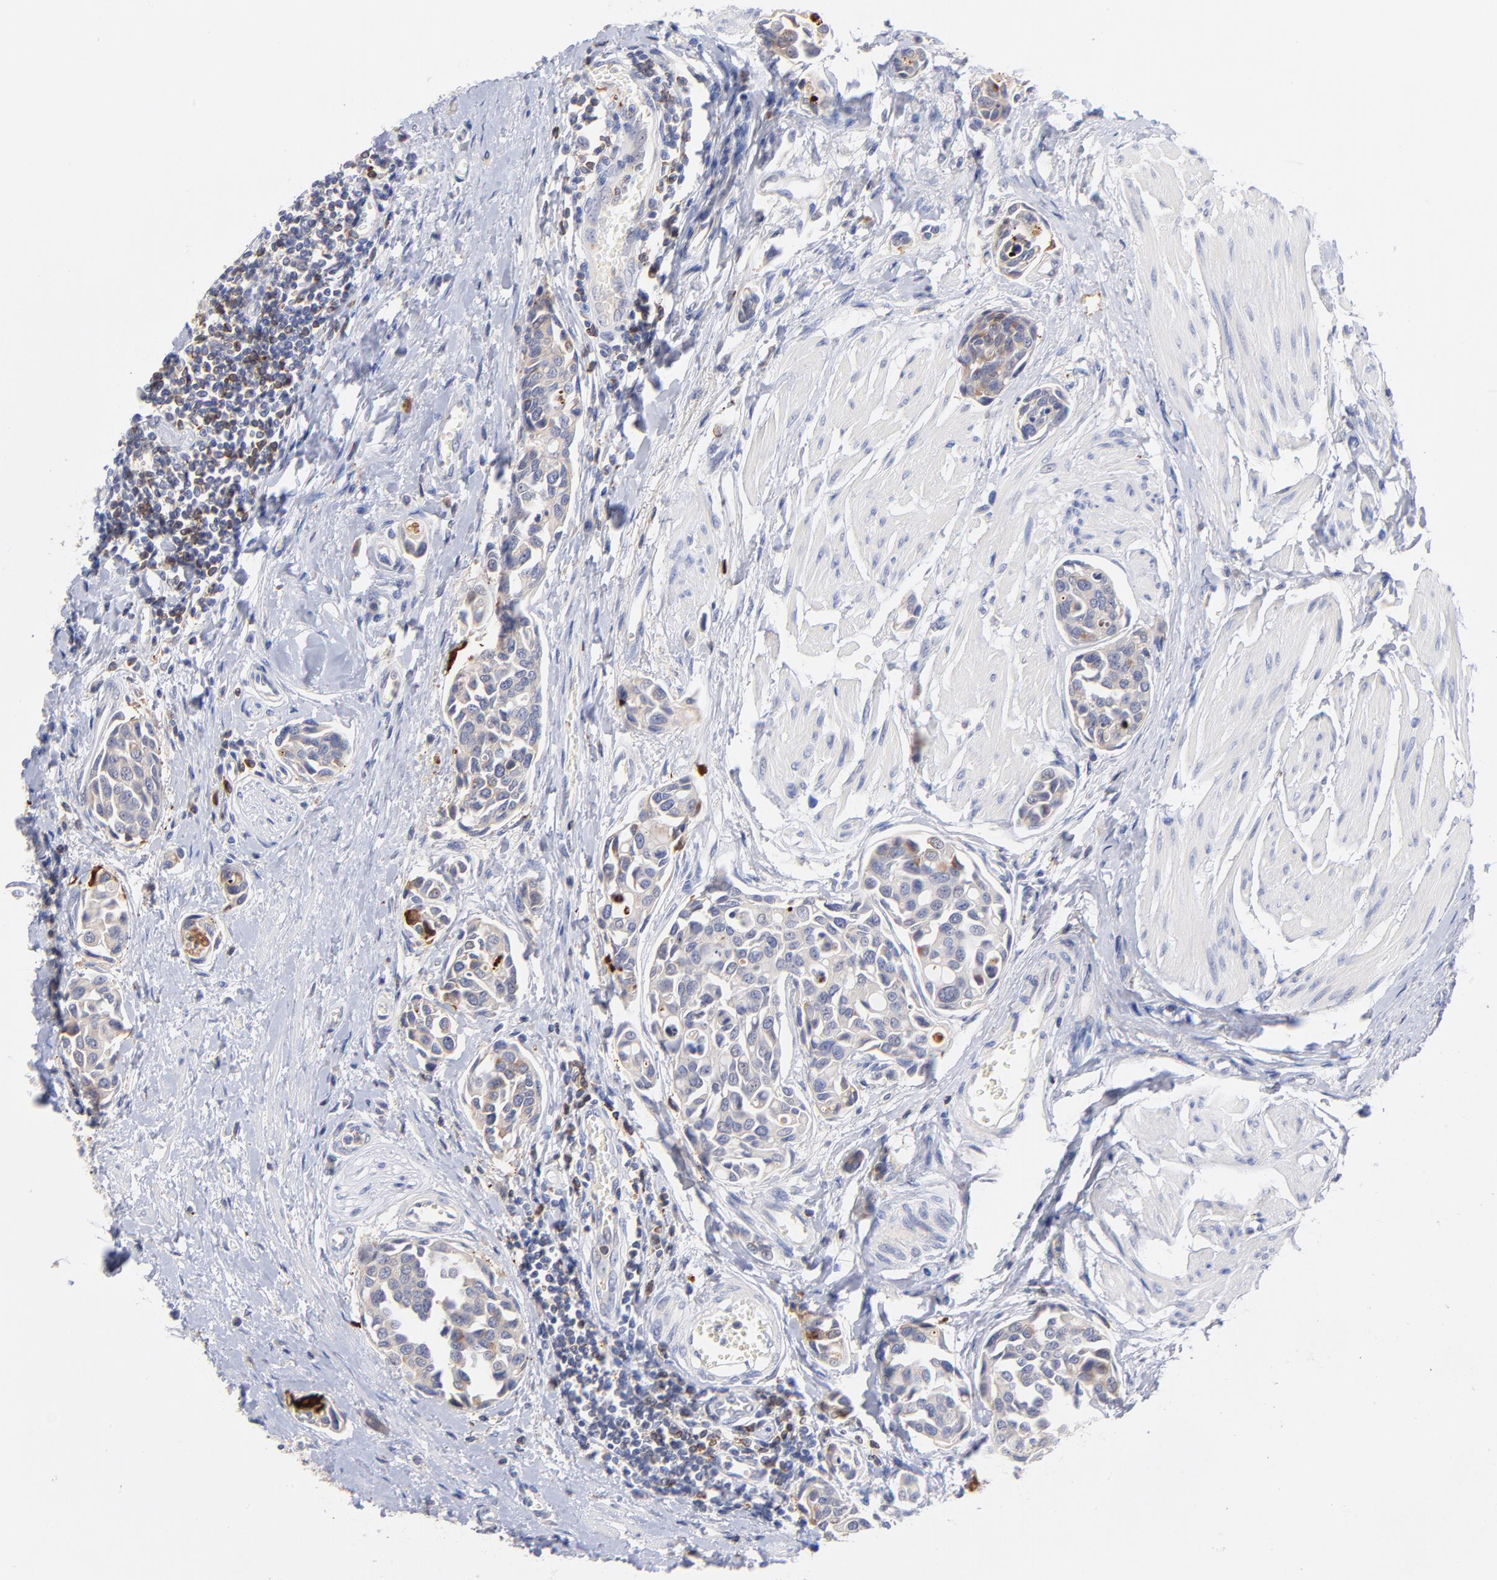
{"staining": {"intensity": "weak", "quantity": "<25%", "location": "cytoplasmic/membranous"}, "tissue": "urothelial cancer", "cell_type": "Tumor cells", "image_type": "cancer", "snomed": [{"axis": "morphology", "description": "Urothelial carcinoma, High grade"}, {"axis": "topography", "description": "Urinary bladder"}], "caption": "The image shows no staining of tumor cells in high-grade urothelial carcinoma. (Brightfield microscopy of DAB (3,3'-diaminobenzidine) immunohistochemistry (IHC) at high magnification).", "gene": "KREMEN2", "patient": {"sex": "male", "age": 78}}